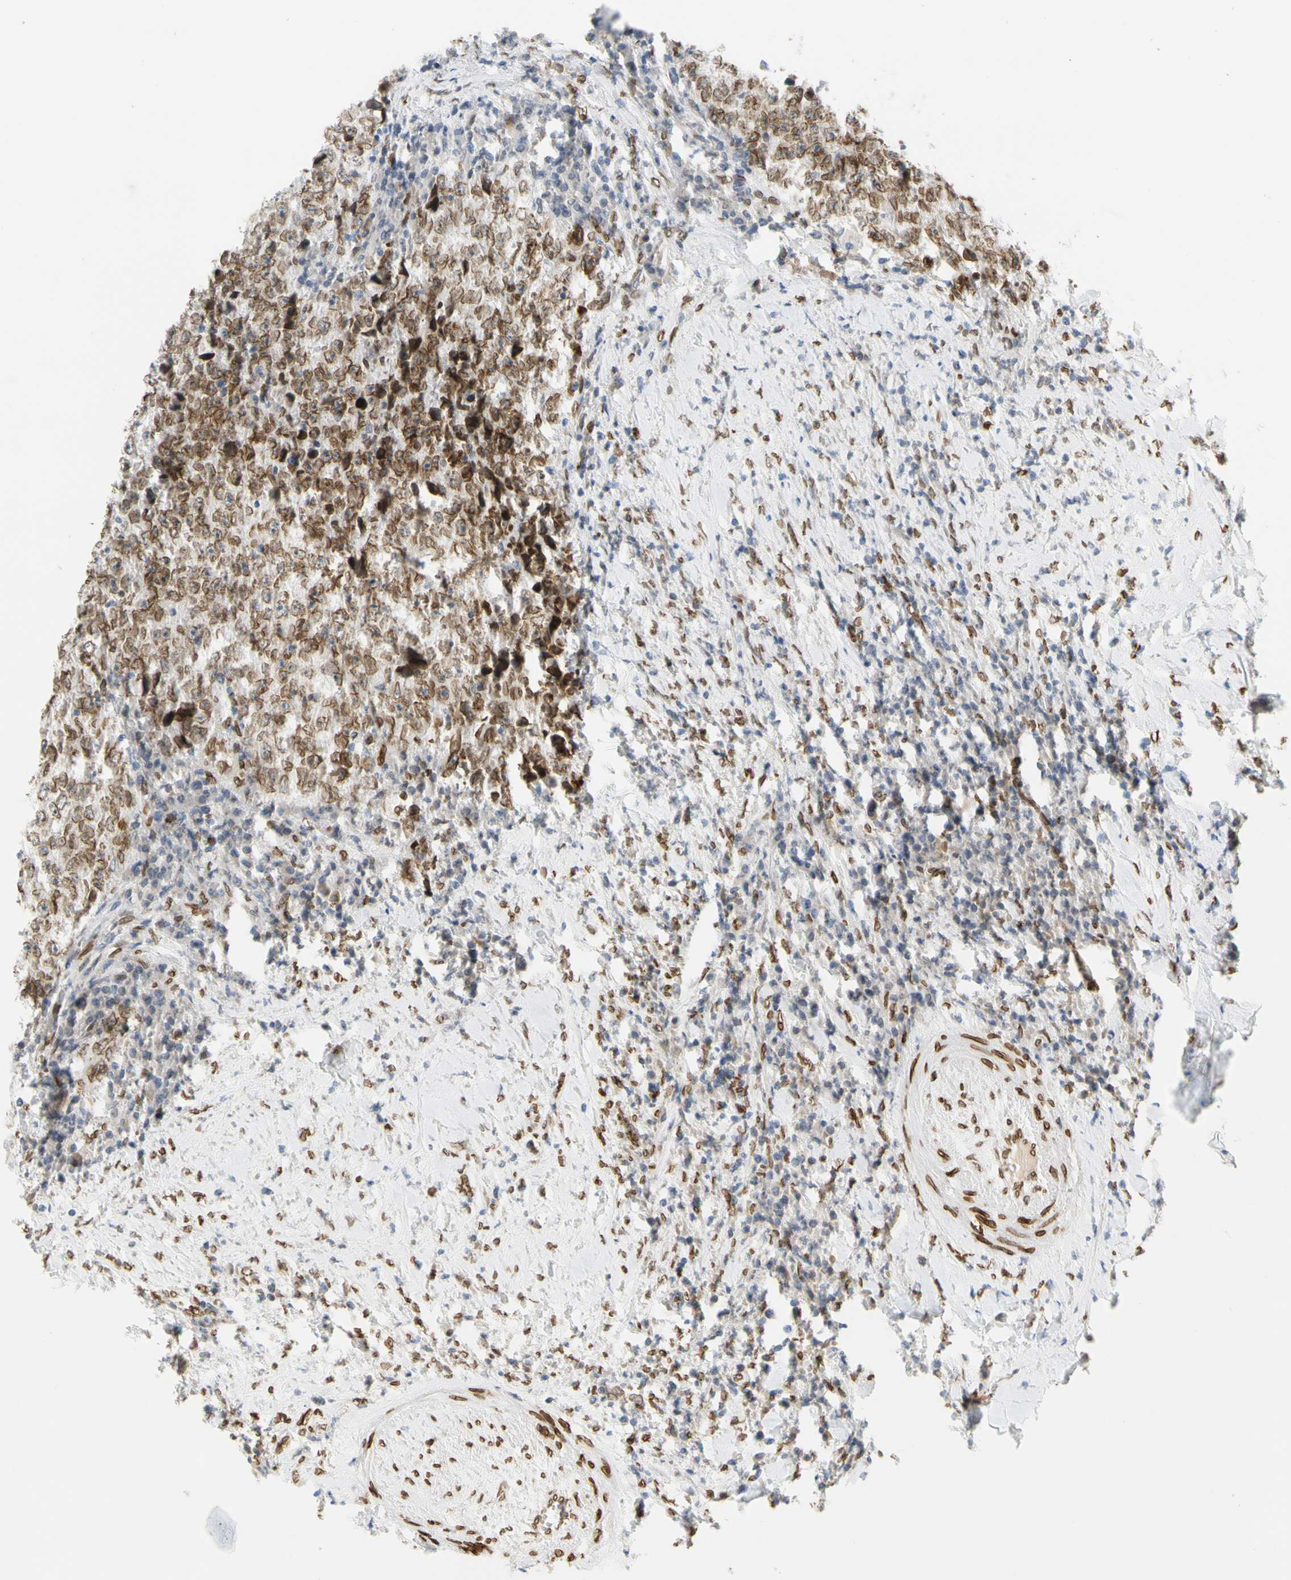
{"staining": {"intensity": "strong", "quantity": ">75%", "location": "cytoplasmic/membranous,nuclear"}, "tissue": "testis cancer", "cell_type": "Tumor cells", "image_type": "cancer", "snomed": [{"axis": "morphology", "description": "Necrosis, NOS"}, {"axis": "morphology", "description": "Carcinoma, Embryonal, NOS"}, {"axis": "topography", "description": "Testis"}], "caption": "Testis cancer (embryonal carcinoma) was stained to show a protein in brown. There is high levels of strong cytoplasmic/membranous and nuclear staining in approximately >75% of tumor cells.", "gene": "SUN1", "patient": {"sex": "male", "age": 19}}